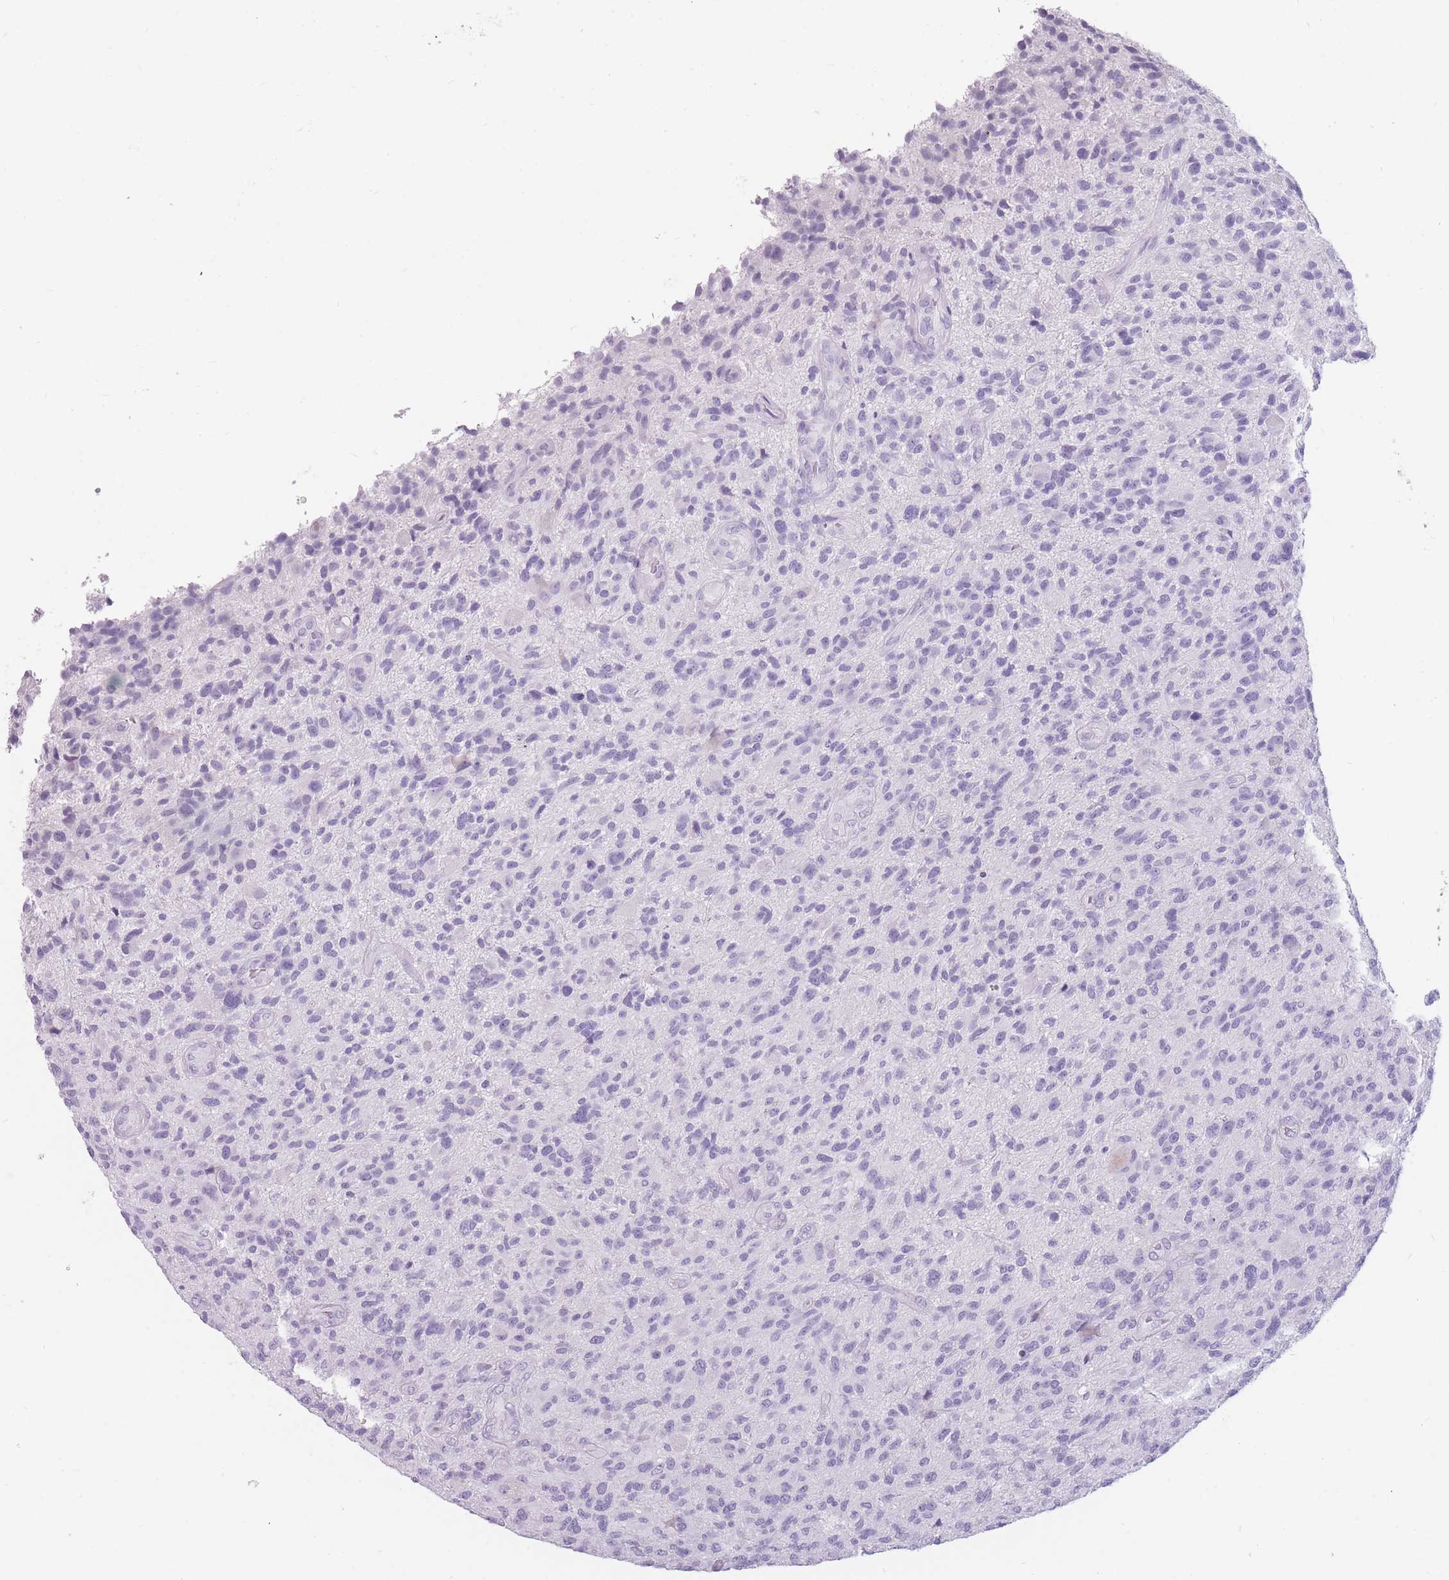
{"staining": {"intensity": "negative", "quantity": "none", "location": "none"}, "tissue": "glioma", "cell_type": "Tumor cells", "image_type": "cancer", "snomed": [{"axis": "morphology", "description": "Glioma, malignant, High grade"}, {"axis": "topography", "description": "Brain"}], "caption": "Immunohistochemistry (IHC) of glioma reveals no positivity in tumor cells.", "gene": "CCNO", "patient": {"sex": "male", "age": 47}}